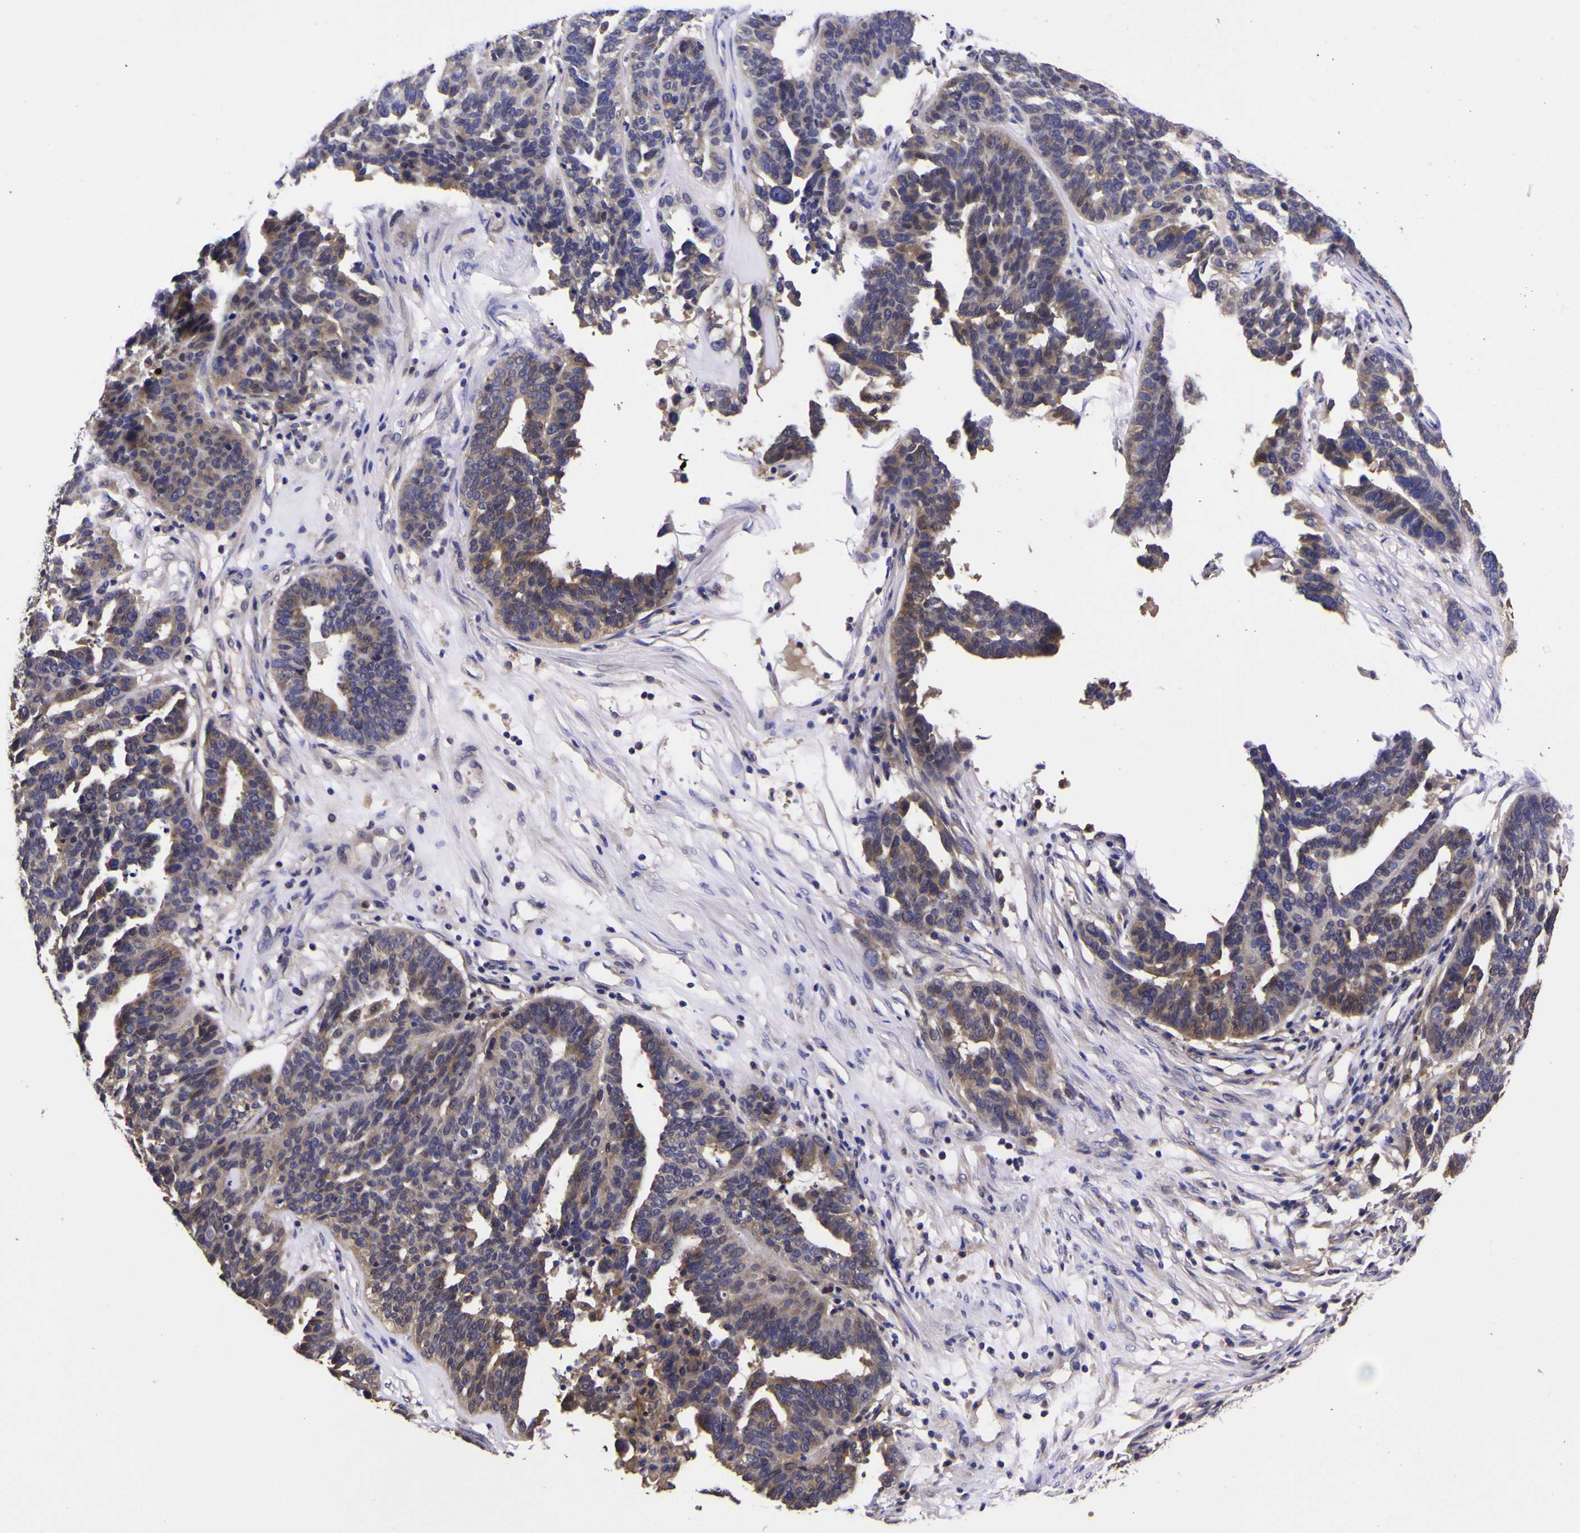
{"staining": {"intensity": "moderate", "quantity": "25%-75%", "location": "cytoplasmic/membranous"}, "tissue": "ovarian cancer", "cell_type": "Tumor cells", "image_type": "cancer", "snomed": [{"axis": "morphology", "description": "Cystadenocarcinoma, serous, NOS"}, {"axis": "topography", "description": "Ovary"}], "caption": "There is medium levels of moderate cytoplasmic/membranous staining in tumor cells of ovarian serous cystadenocarcinoma, as demonstrated by immunohistochemical staining (brown color).", "gene": "MAPK14", "patient": {"sex": "female", "age": 59}}